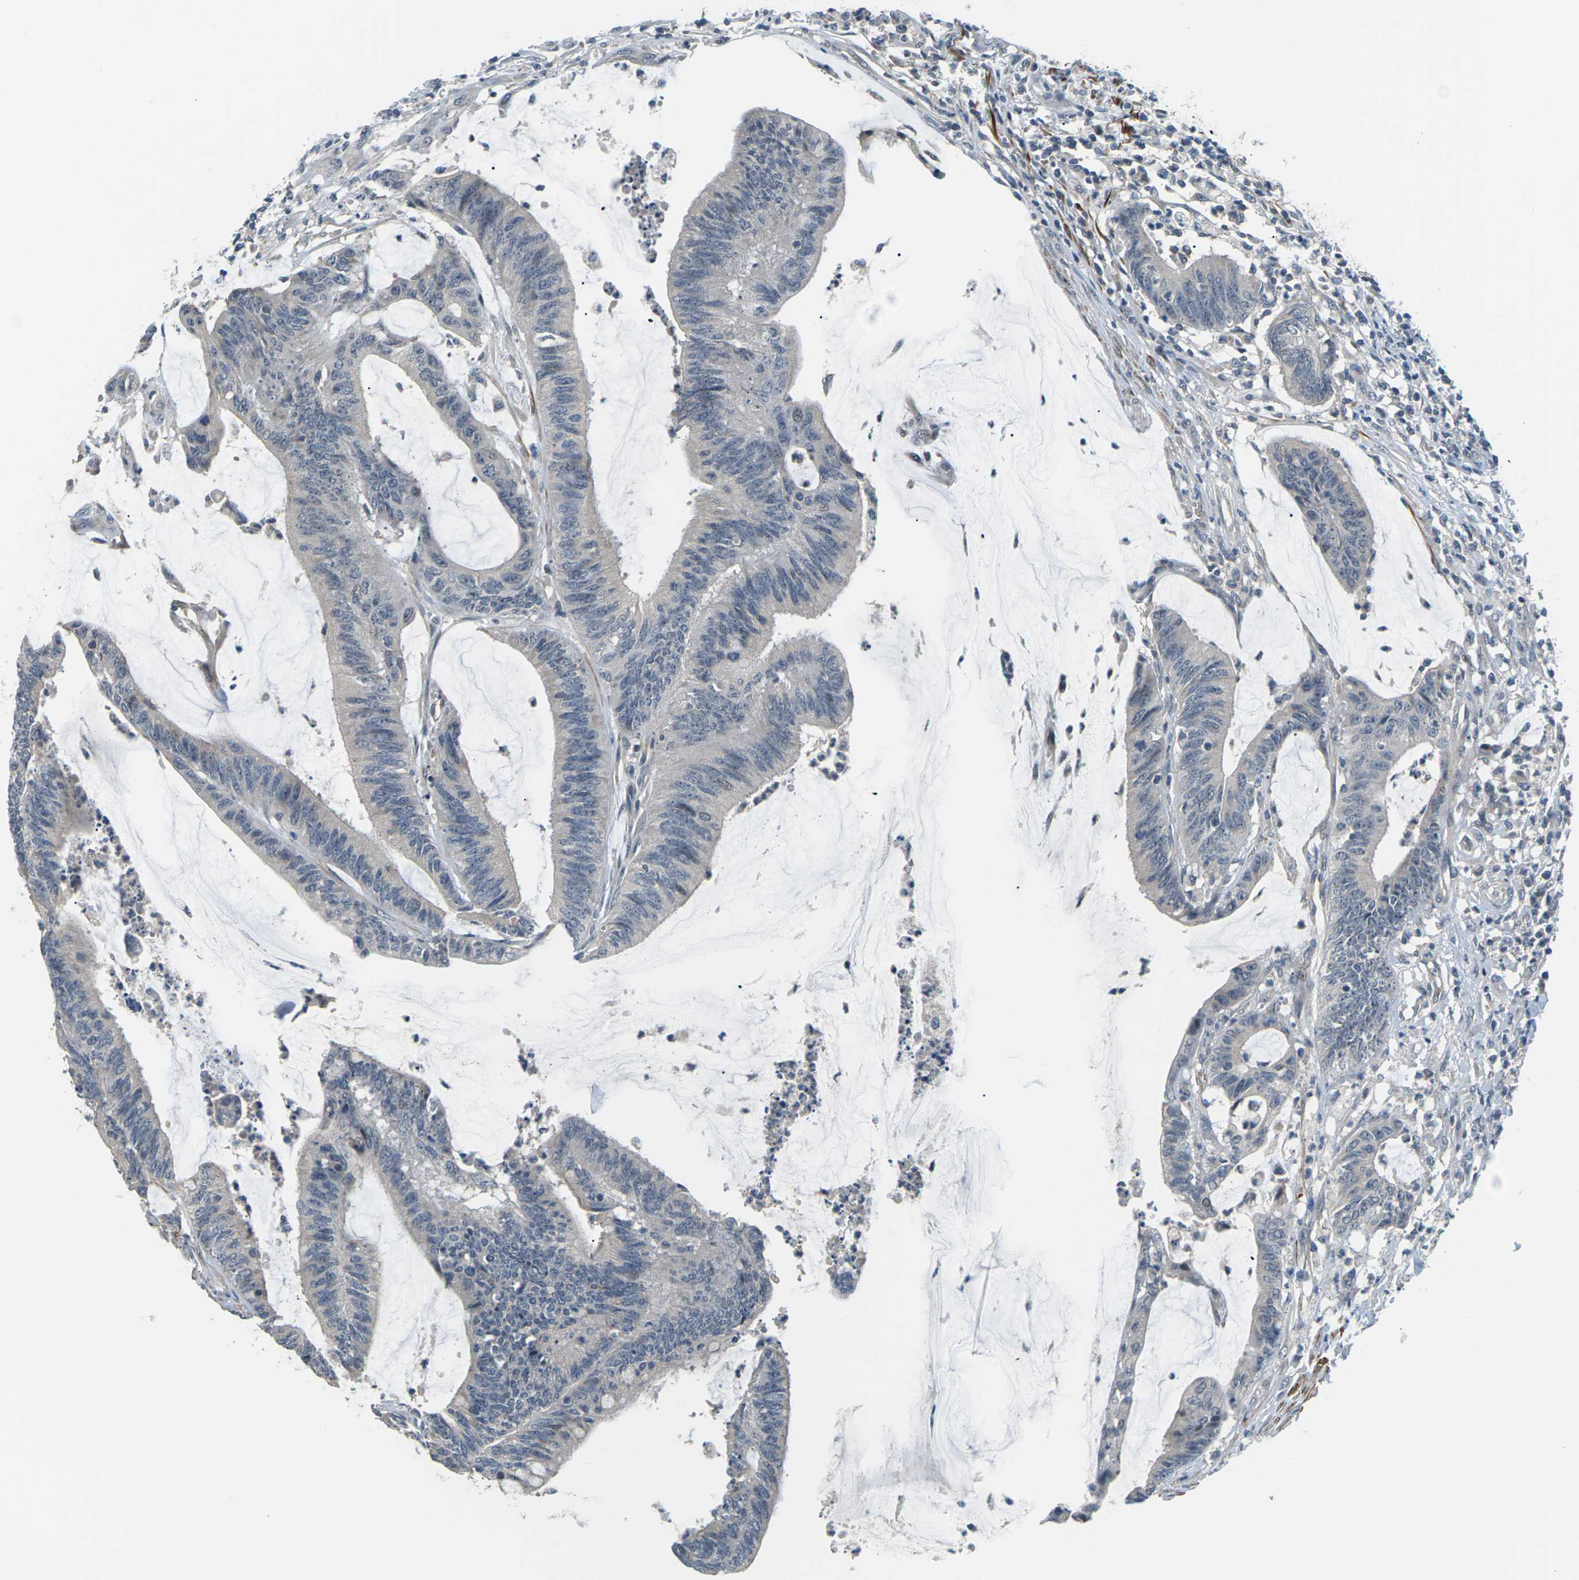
{"staining": {"intensity": "negative", "quantity": "none", "location": "none"}, "tissue": "colorectal cancer", "cell_type": "Tumor cells", "image_type": "cancer", "snomed": [{"axis": "morphology", "description": "Adenocarcinoma, NOS"}, {"axis": "topography", "description": "Rectum"}], "caption": "Colorectal cancer (adenocarcinoma) was stained to show a protein in brown. There is no significant expression in tumor cells. (DAB (3,3'-diaminobenzidine) IHC with hematoxylin counter stain).", "gene": "SLC13A3", "patient": {"sex": "female", "age": 66}}